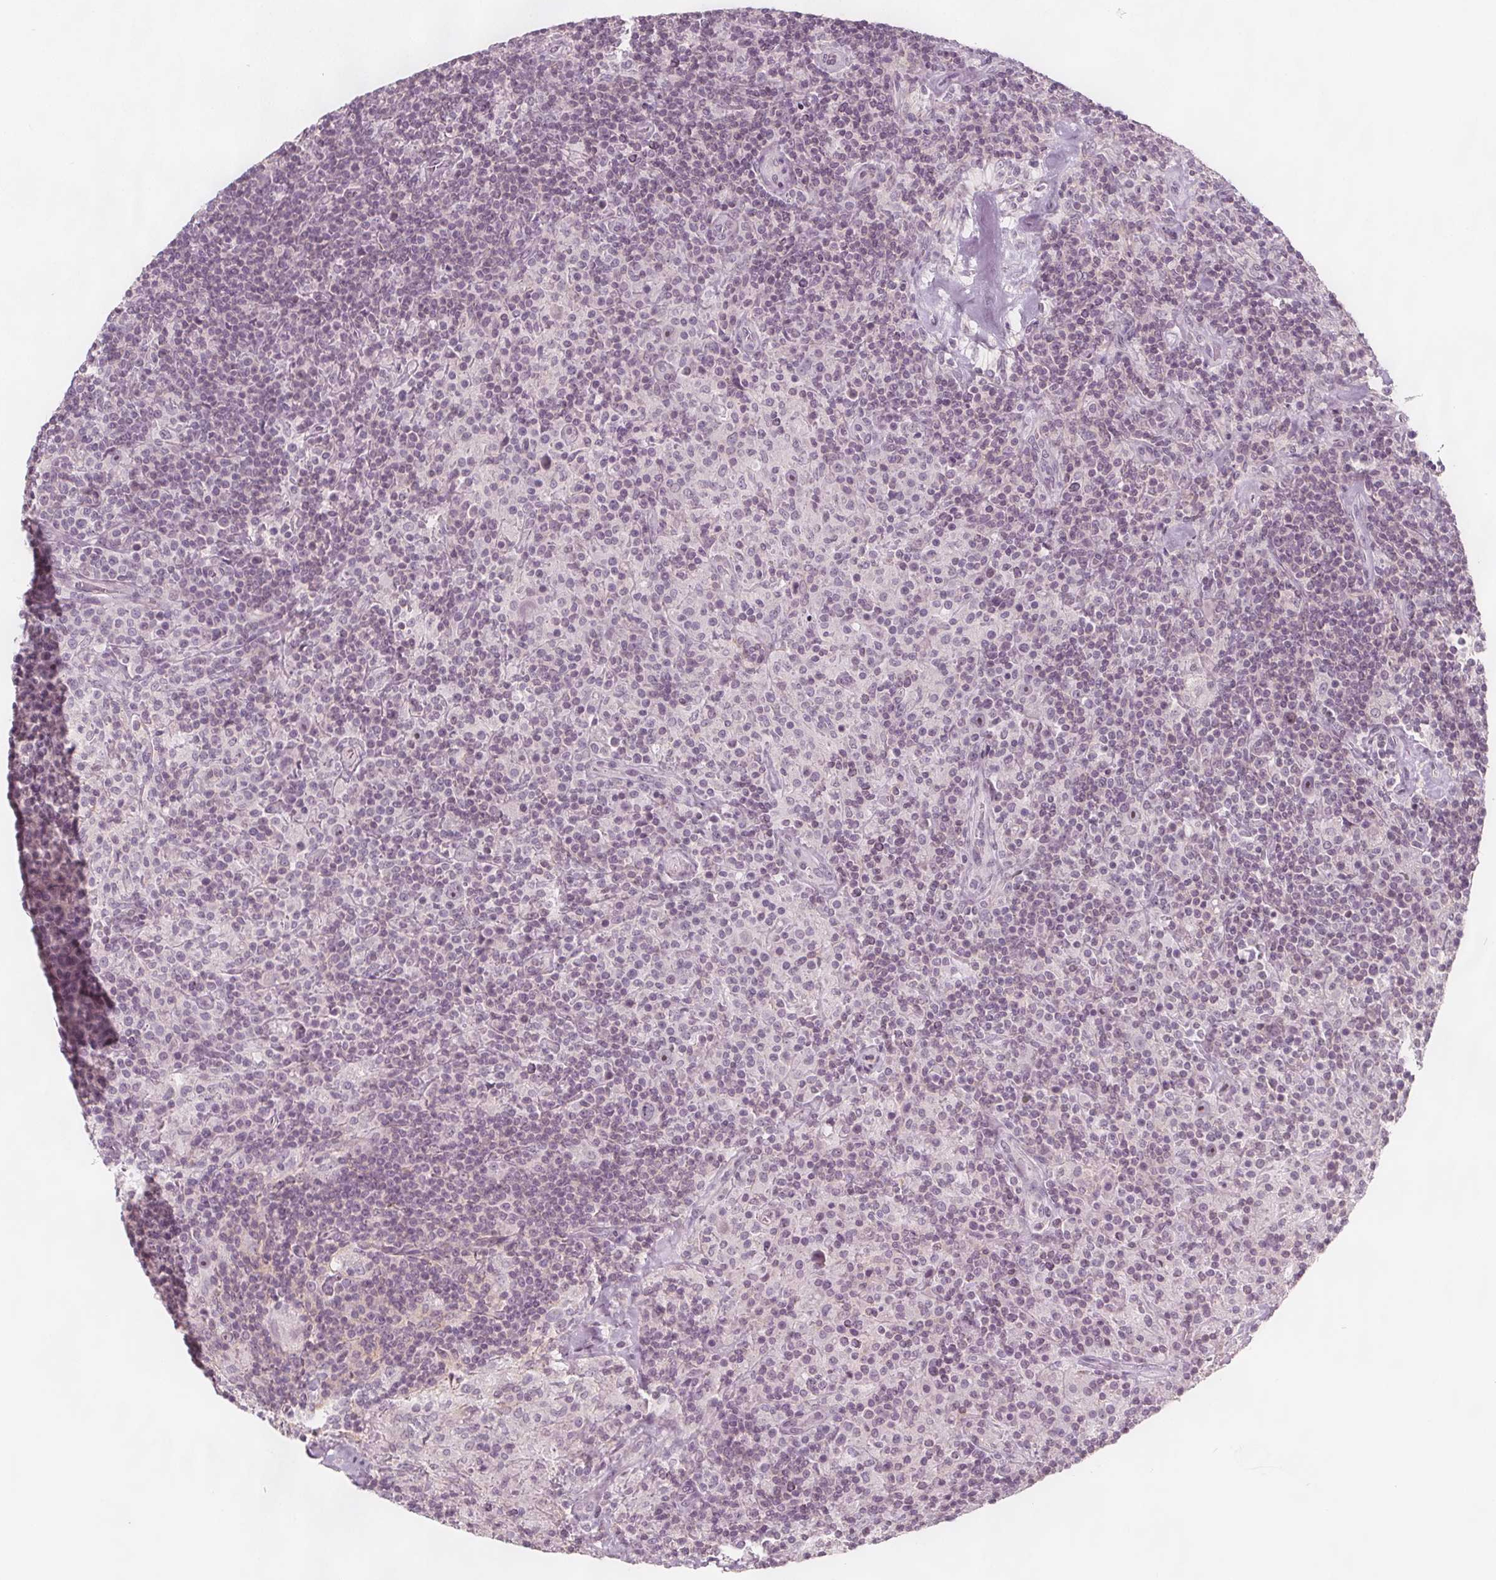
{"staining": {"intensity": "negative", "quantity": "none", "location": "none"}, "tissue": "lymphoma", "cell_type": "Tumor cells", "image_type": "cancer", "snomed": [{"axis": "morphology", "description": "Hodgkin's disease, NOS"}, {"axis": "topography", "description": "Lymph node"}], "caption": "High magnification brightfield microscopy of lymphoma stained with DAB (brown) and counterstained with hematoxylin (blue): tumor cells show no significant expression.", "gene": "C1orf167", "patient": {"sex": "male", "age": 70}}